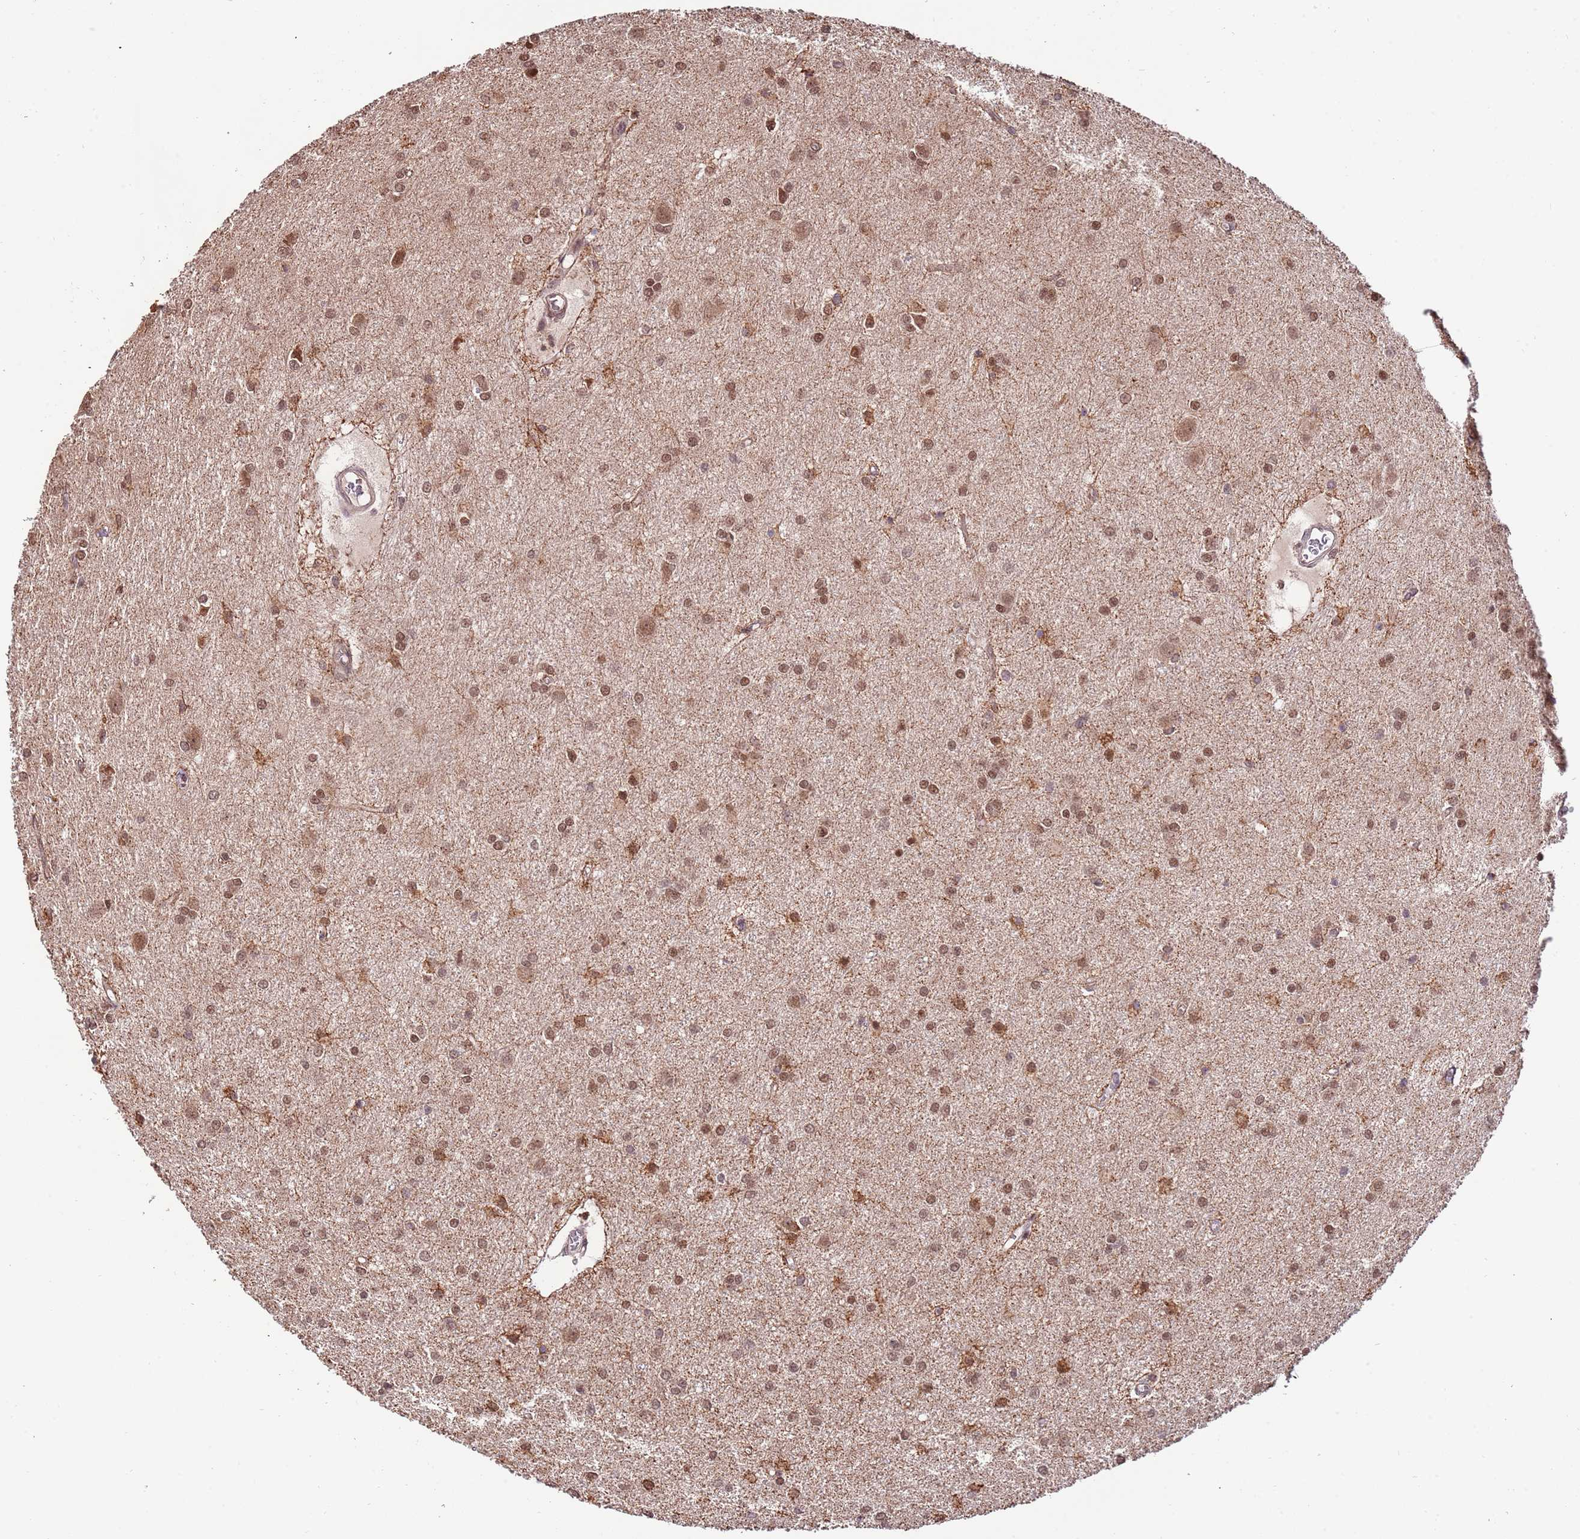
{"staining": {"intensity": "moderate", "quantity": ">75%", "location": "nuclear"}, "tissue": "glioma", "cell_type": "Tumor cells", "image_type": "cancer", "snomed": [{"axis": "morphology", "description": "Glioma, malignant, High grade"}, {"axis": "topography", "description": "Brain"}], "caption": "Protein expression by IHC exhibits moderate nuclear staining in approximately >75% of tumor cells in glioma. (Brightfield microscopy of DAB IHC at high magnification).", "gene": "RIF1", "patient": {"sex": "female", "age": 50}}